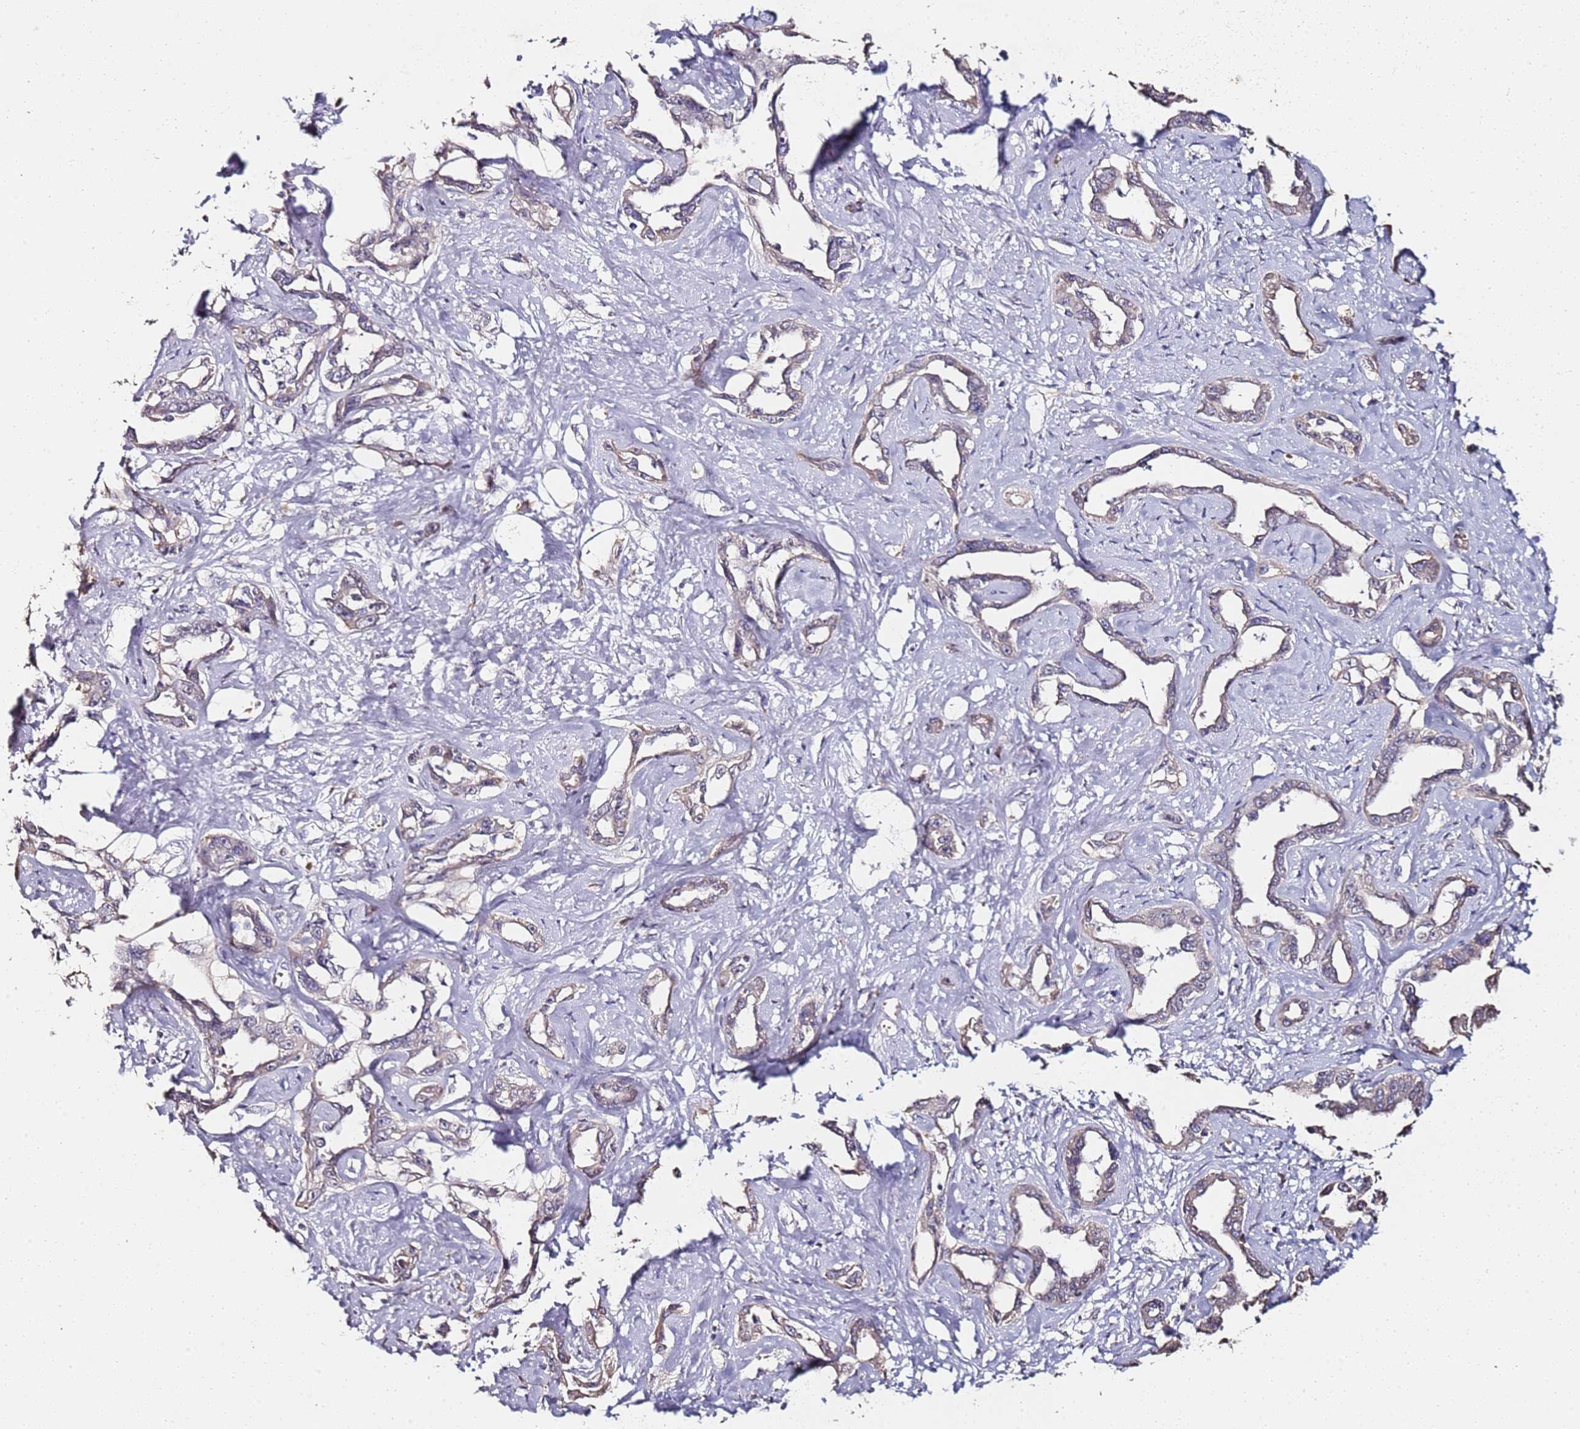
{"staining": {"intensity": "negative", "quantity": "none", "location": "none"}, "tissue": "liver cancer", "cell_type": "Tumor cells", "image_type": "cancer", "snomed": [{"axis": "morphology", "description": "Cholangiocarcinoma"}, {"axis": "topography", "description": "Liver"}], "caption": "Immunohistochemistry (IHC) of human liver cancer (cholangiocarcinoma) exhibits no positivity in tumor cells.", "gene": "C3orf80", "patient": {"sex": "male", "age": 59}}